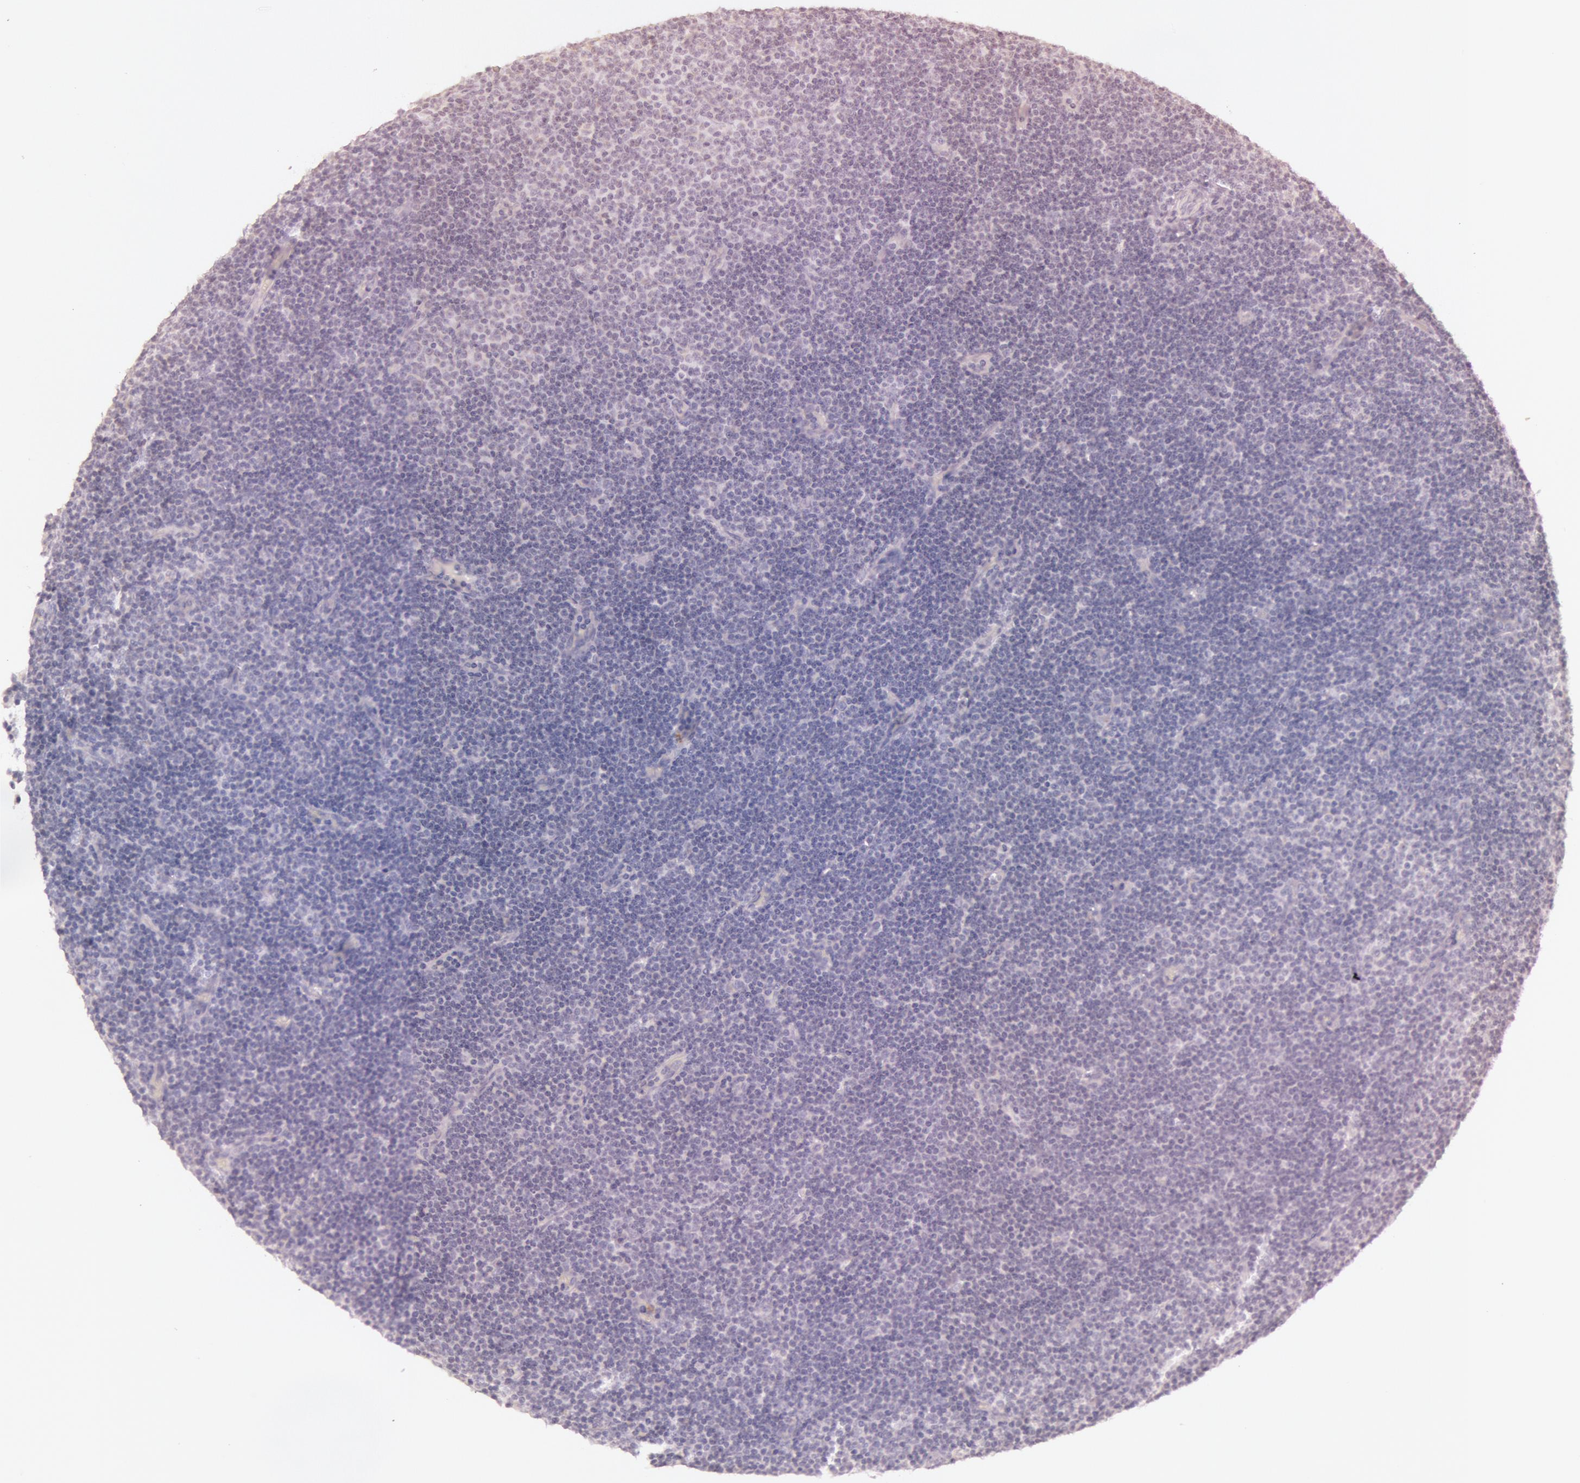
{"staining": {"intensity": "negative", "quantity": "none", "location": "none"}, "tissue": "lymphoma", "cell_type": "Tumor cells", "image_type": "cancer", "snomed": [{"axis": "morphology", "description": "Malignant lymphoma, non-Hodgkin's type, Low grade"}, {"axis": "topography", "description": "Lymph node"}], "caption": "Photomicrograph shows no protein expression in tumor cells of lymphoma tissue.", "gene": "KDM6A", "patient": {"sex": "male", "age": 57}}